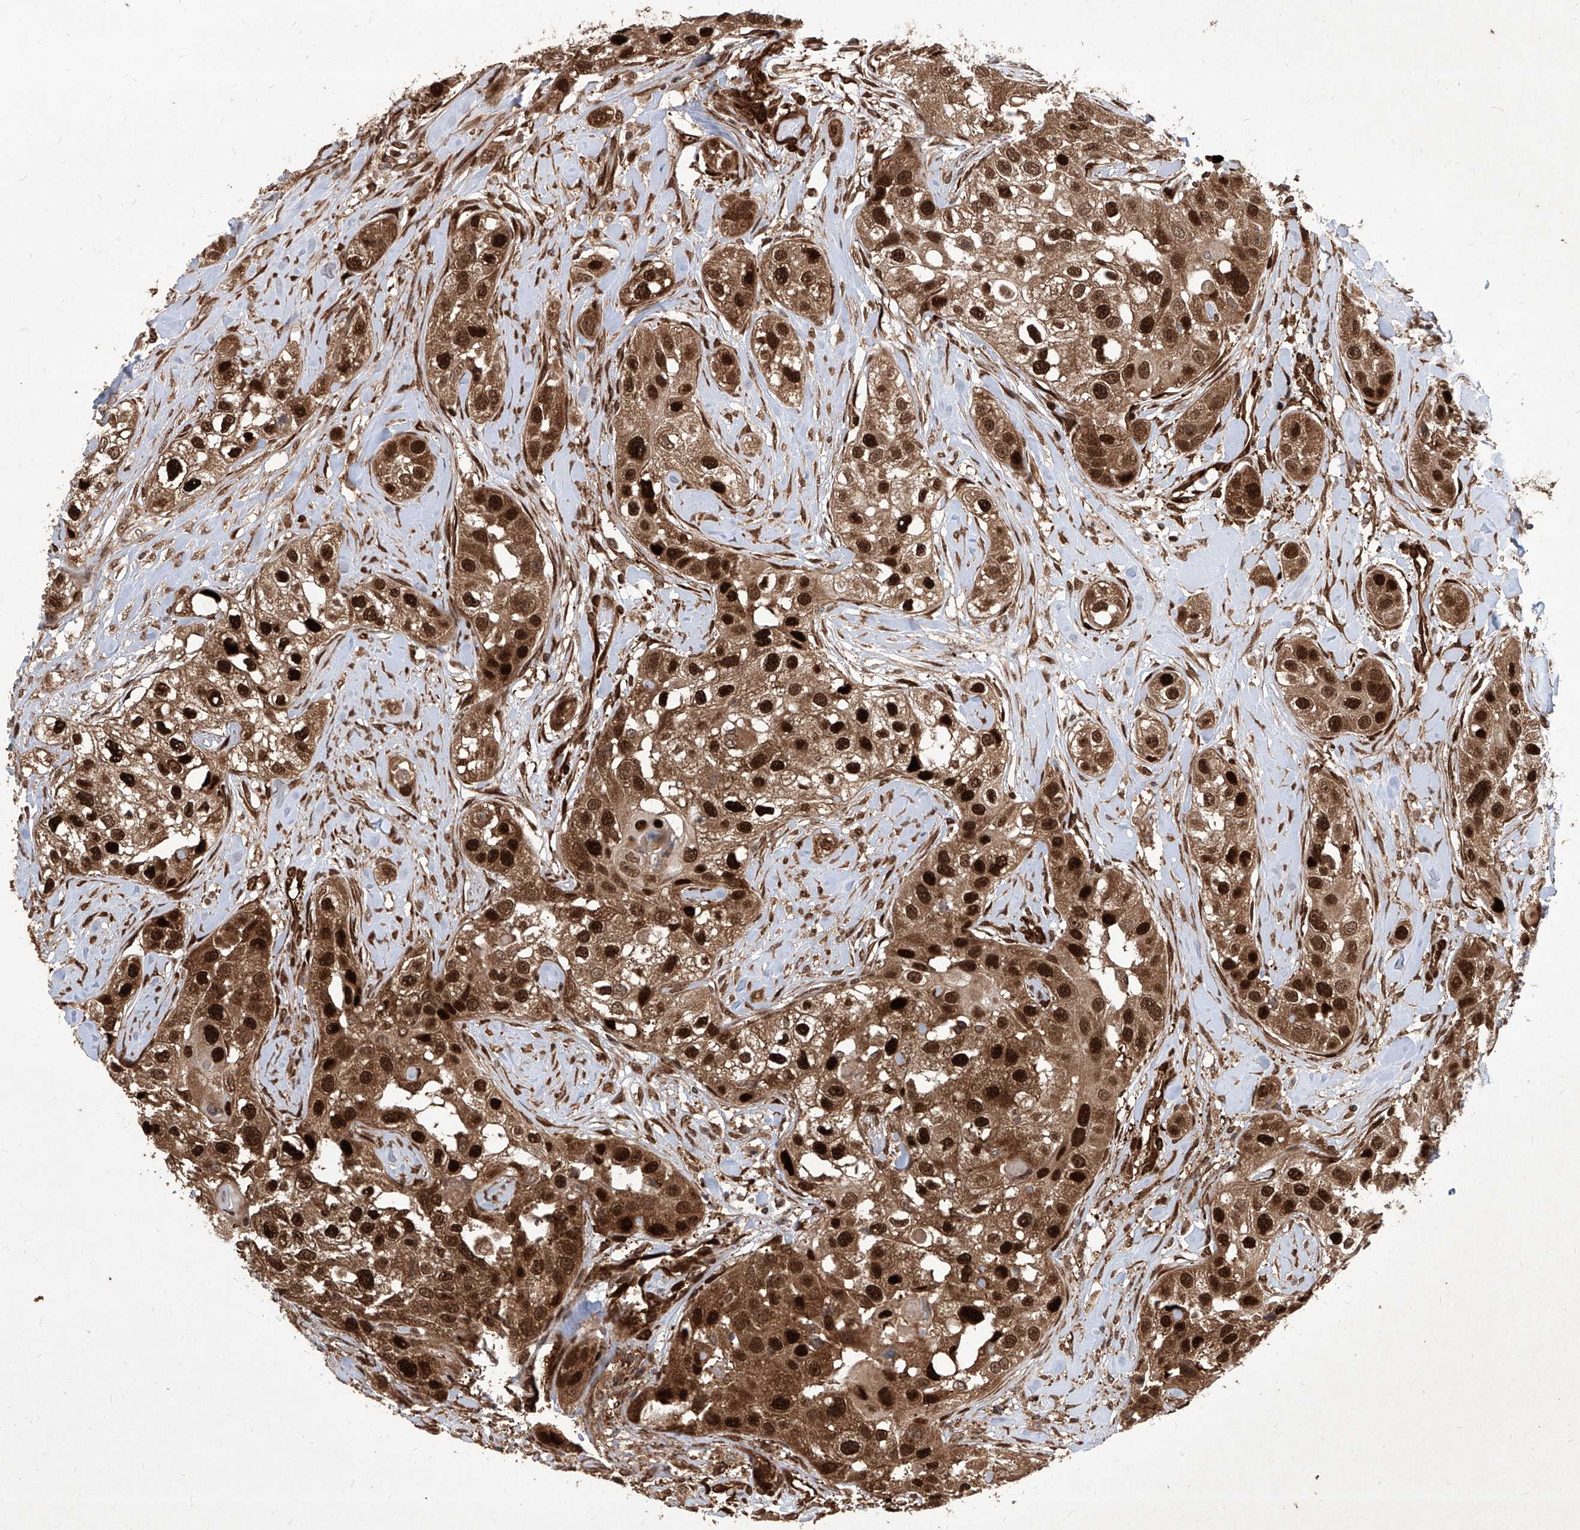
{"staining": {"intensity": "strong", "quantity": ">75%", "location": "cytoplasmic/membranous,nuclear"}, "tissue": "head and neck cancer", "cell_type": "Tumor cells", "image_type": "cancer", "snomed": [{"axis": "morphology", "description": "Normal tissue, NOS"}, {"axis": "morphology", "description": "Squamous cell carcinoma, NOS"}, {"axis": "topography", "description": "Skeletal muscle"}, {"axis": "topography", "description": "Head-Neck"}], "caption": "IHC staining of head and neck cancer, which shows high levels of strong cytoplasmic/membranous and nuclear expression in approximately >75% of tumor cells indicating strong cytoplasmic/membranous and nuclear protein positivity. The staining was performed using DAB (brown) for protein detection and nuclei were counterstained in hematoxylin (blue).", "gene": "MAGED2", "patient": {"sex": "male", "age": 51}}